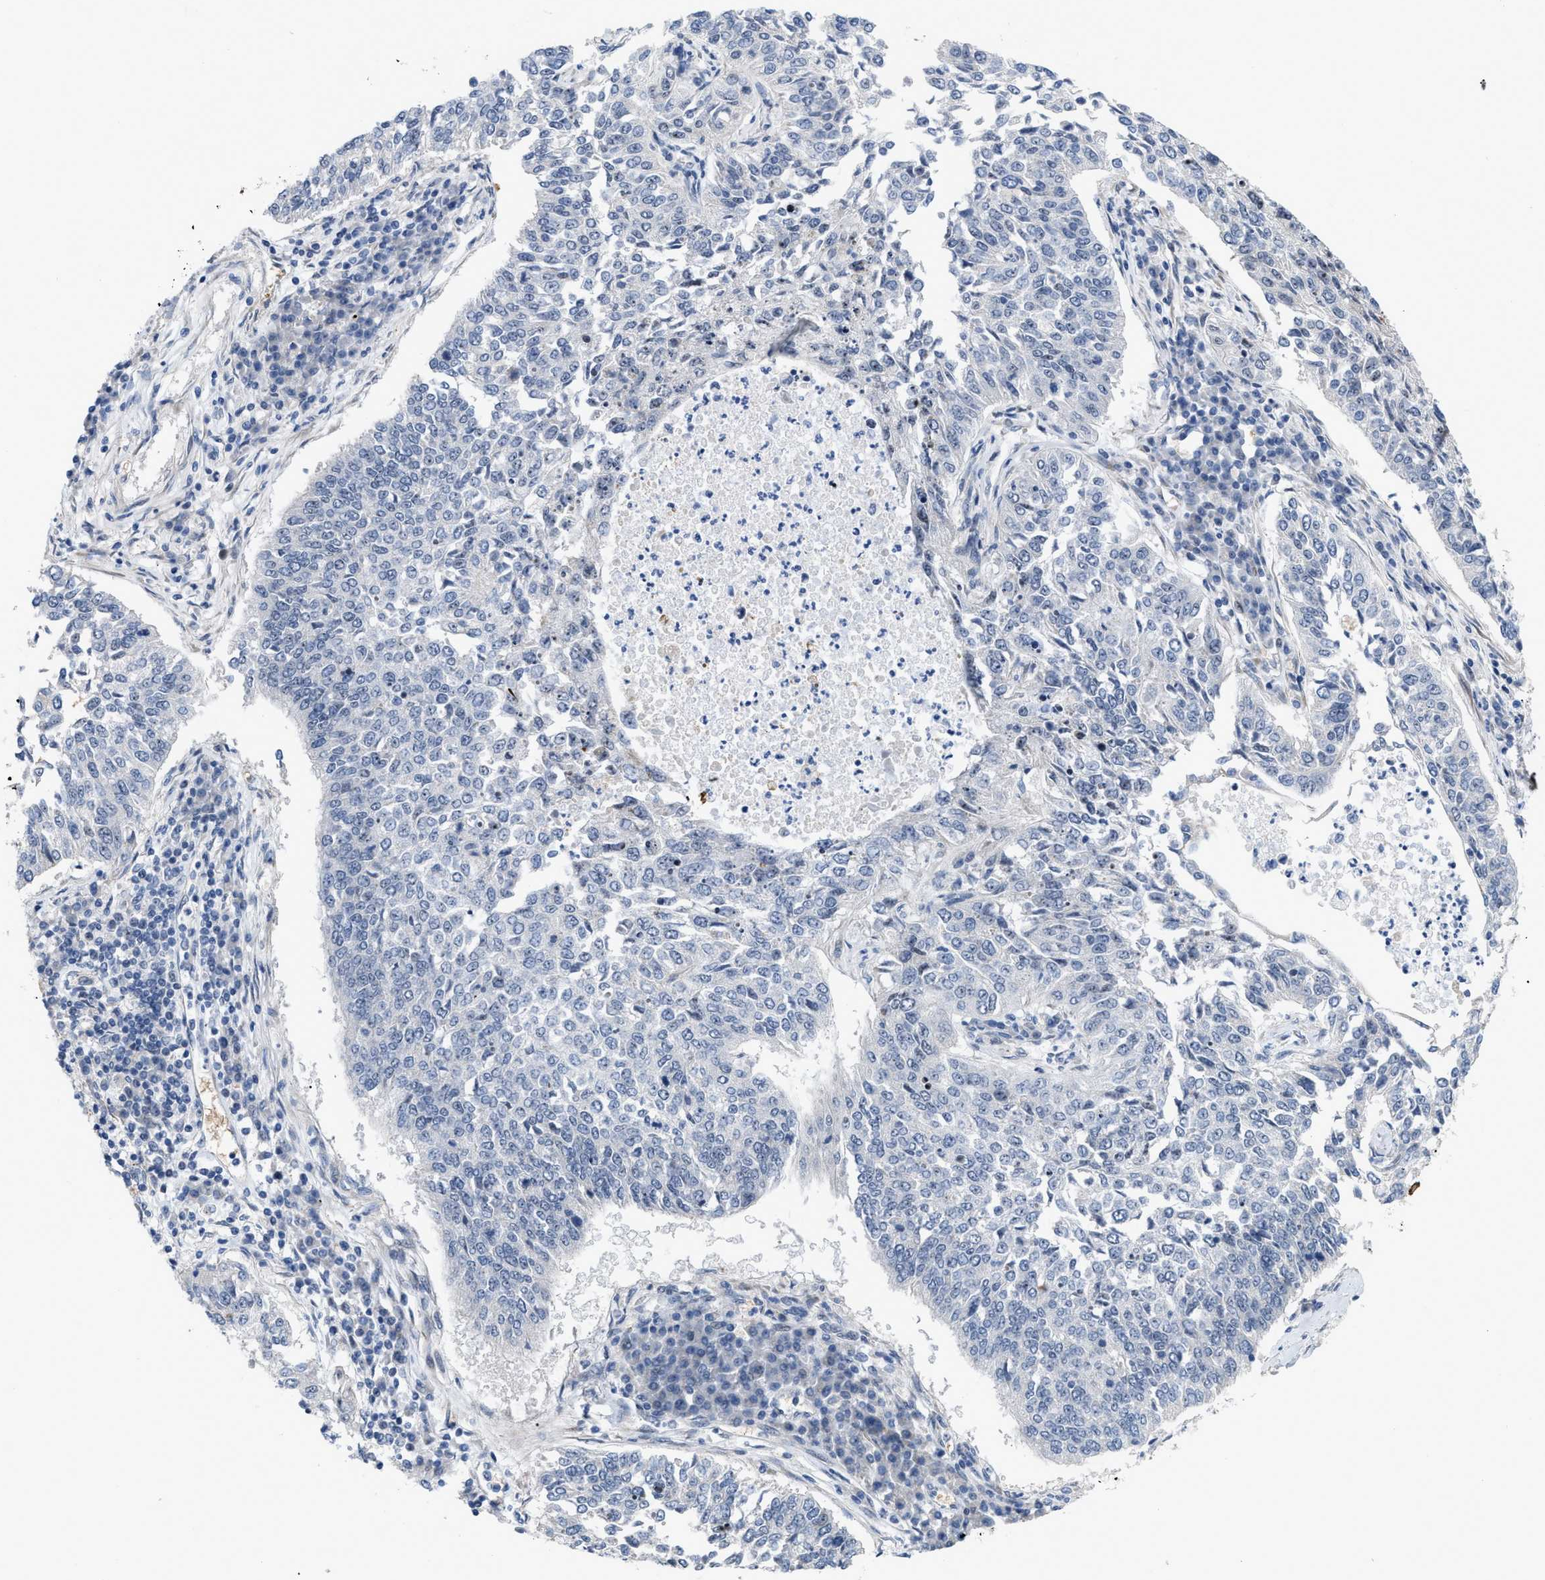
{"staining": {"intensity": "weak", "quantity": "<25%", "location": "nuclear"}, "tissue": "lung cancer", "cell_type": "Tumor cells", "image_type": "cancer", "snomed": [{"axis": "morphology", "description": "Normal tissue, NOS"}, {"axis": "morphology", "description": "Squamous cell carcinoma, NOS"}, {"axis": "topography", "description": "Cartilage tissue"}, {"axis": "topography", "description": "Bronchus"}, {"axis": "topography", "description": "Lung"}], "caption": "Immunohistochemical staining of human lung cancer (squamous cell carcinoma) displays no significant expression in tumor cells. Brightfield microscopy of immunohistochemistry stained with DAB (brown) and hematoxylin (blue), captured at high magnification.", "gene": "POLR1F", "patient": {"sex": "female", "age": 49}}